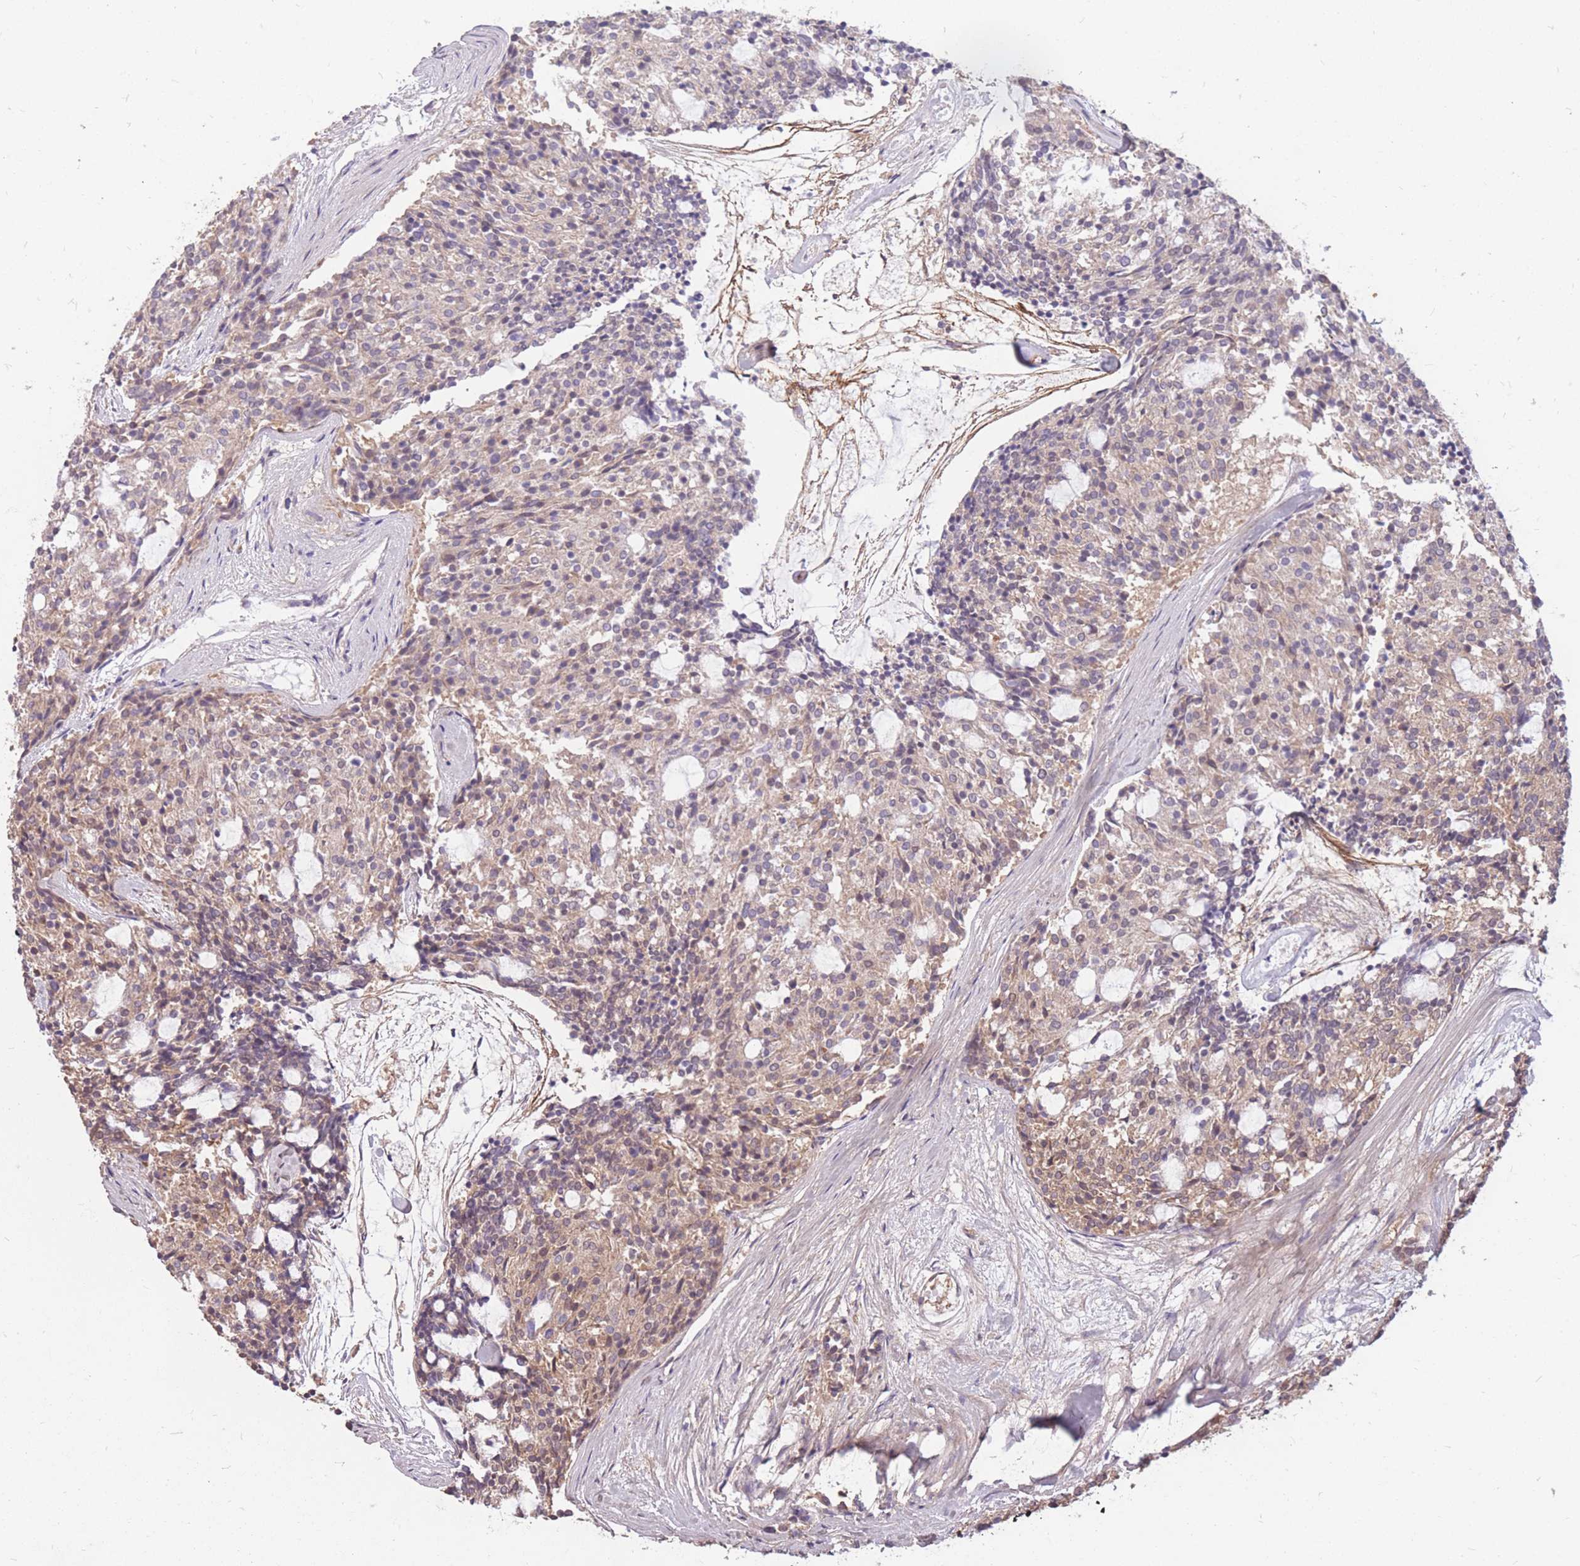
{"staining": {"intensity": "moderate", "quantity": "<25%", "location": "cytoplasmic/membranous"}, "tissue": "carcinoid", "cell_type": "Tumor cells", "image_type": "cancer", "snomed": [{"axis": "morphology", "description": "Carcinoid, malignant, NOS"}, {"axis": "topography", "description": "Pancreas"}], "caption": "Protein staining reveals moderate cytoplasmic/membranous staining in about <25% of tumor cells in malignant carcinoid.", "gene": "DYNC1LI2", "patient": {"sex": "female", "age": 54}}